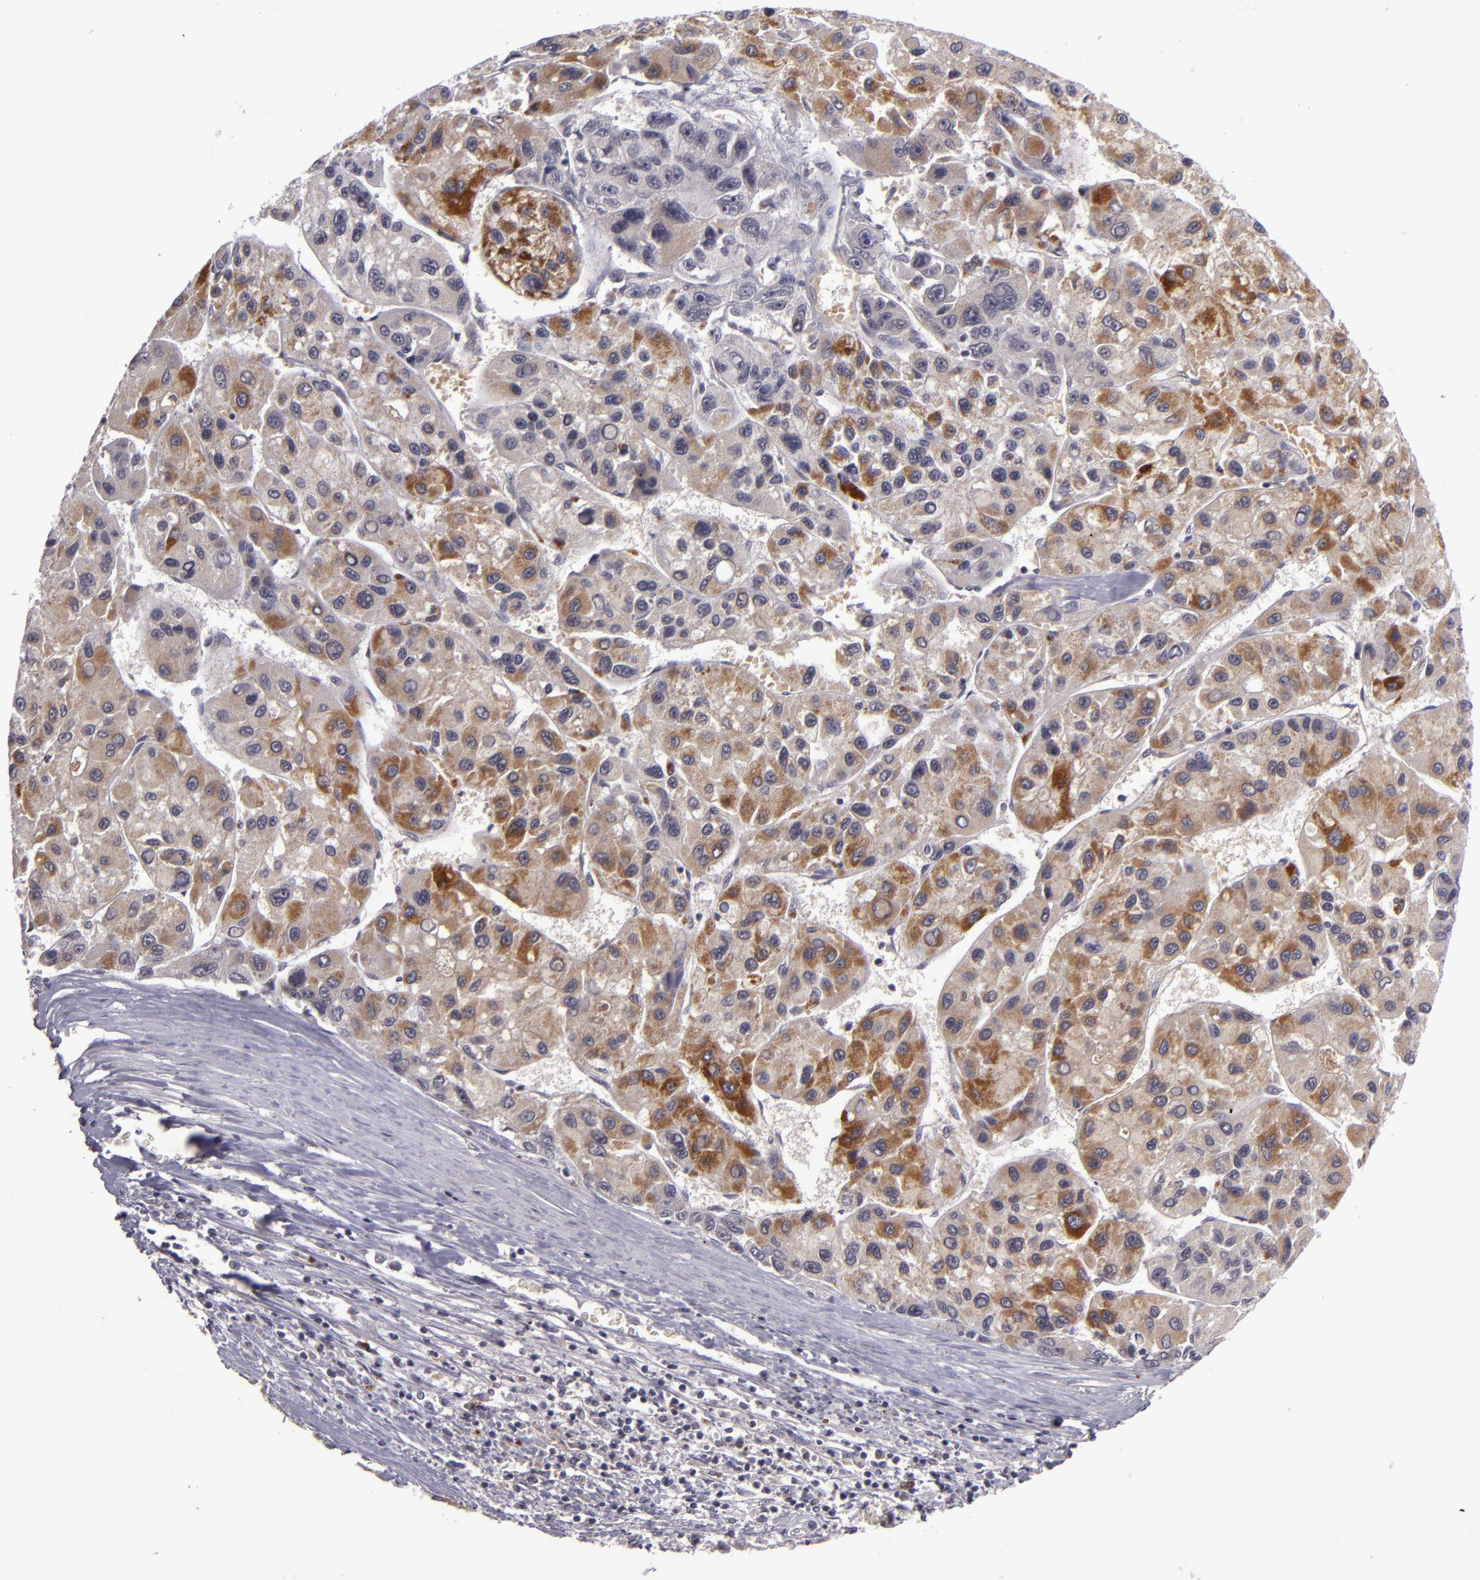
{"staining": {"intensity": "moderate", "quantity": "25%-75%", "location": "cytoplasmic/membranous"}, "tissue": "liver cancer", "cell_type": "Tumor cells", "image_type": "cancer", "snomed": [{"axis": "morphology", "description": "Carcinoma, Hepatocellular, NOS"}, {"axis": "topography", "description": "Liver"}], "caption": "Immunohistochemical staining of human liver cancer (hepatocellular carcinoma) displays moderate cytoplasmic/membranous protein staining in approximately 25%-75% of tumor cells. The staining is performed using DAB (3,3'-diaminobenzidine) brown chromogen to label protein expression. The nuclei are counter-stained blue using hematoxylin.", "gene": "CASP8", "patient": {"sex": "male", "age": 64}}